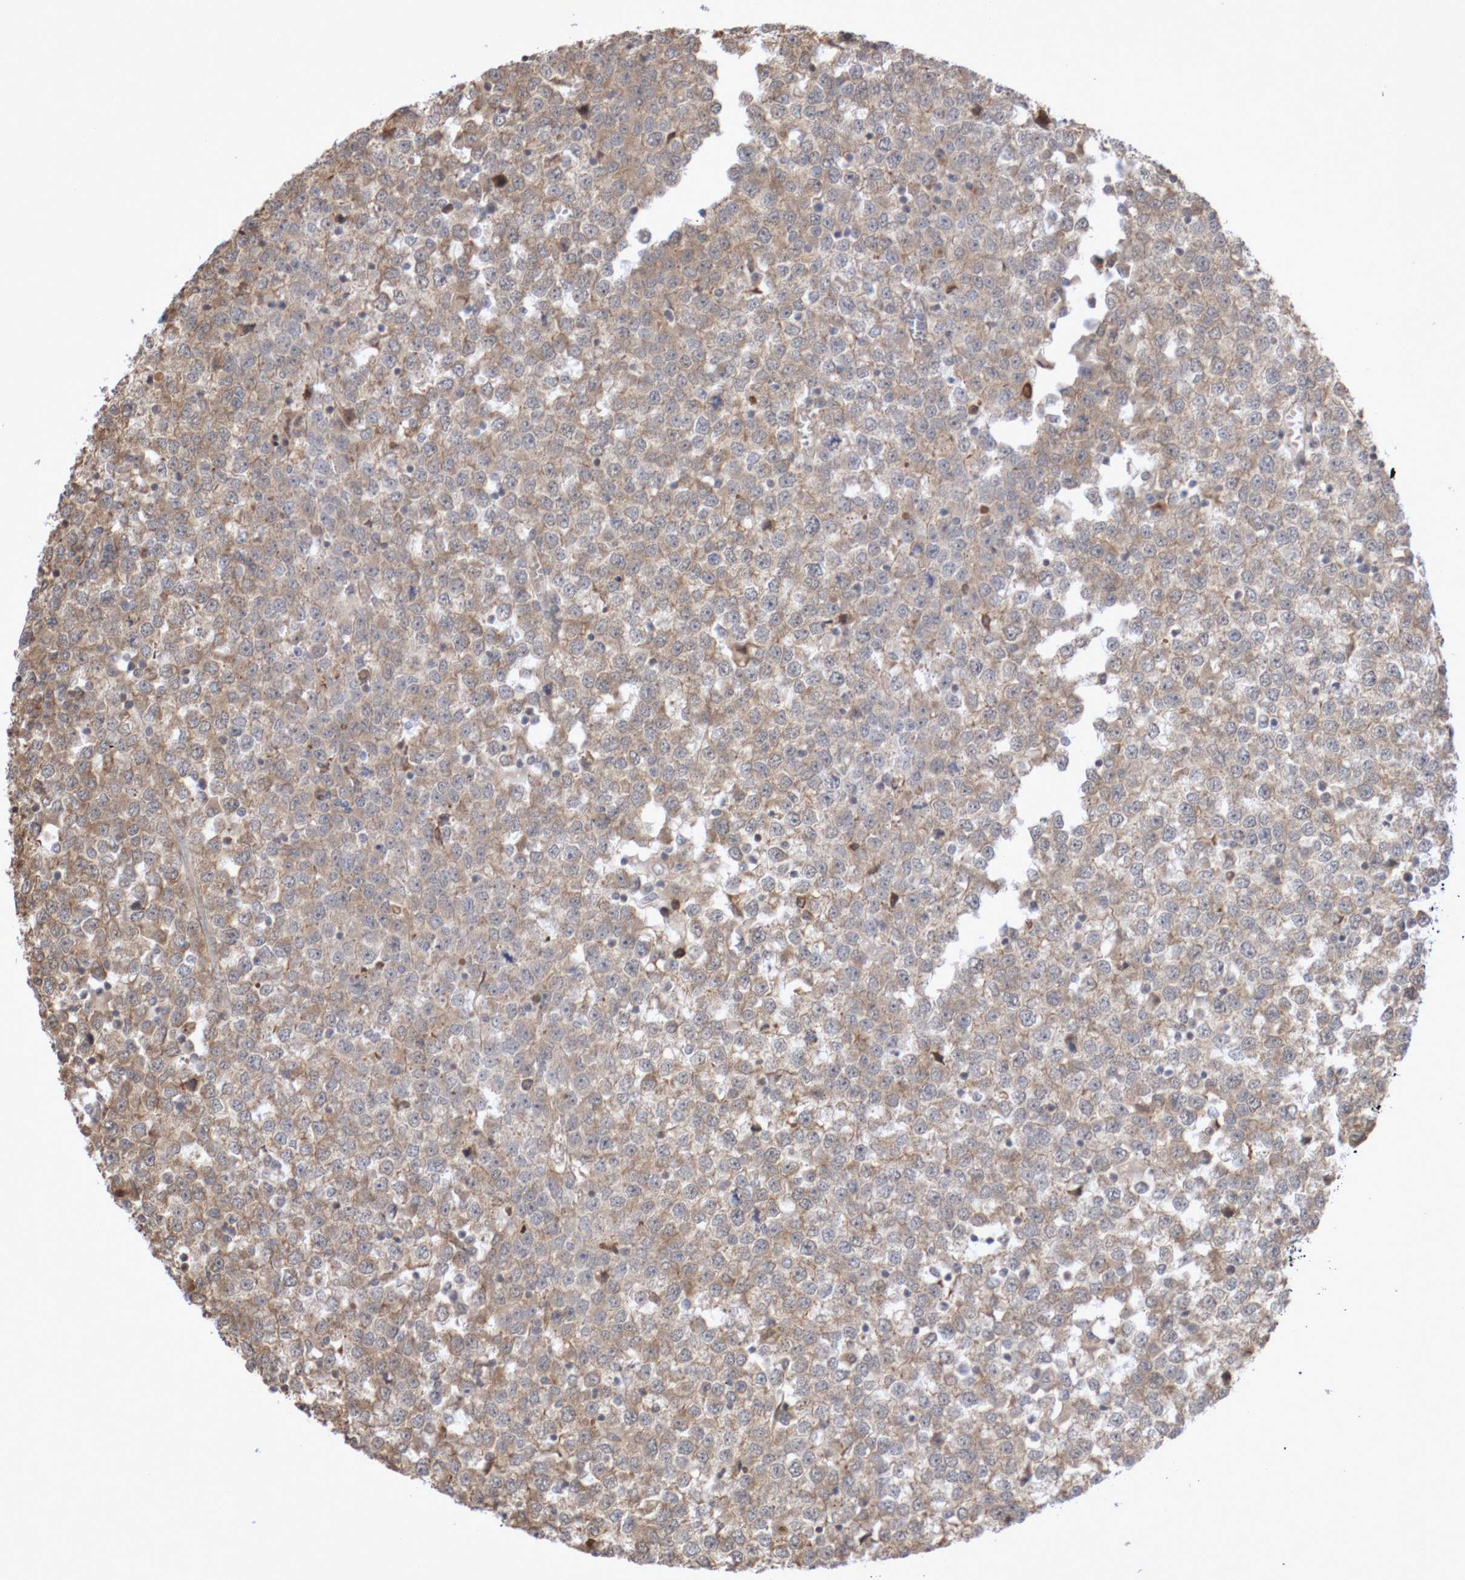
{"staining": {"intensity": "weak", "quantity": "25%-75%", "location": "cytoplasmic/membranous"}, "tissue": "testis cancer", "cell_type": "Tumor cells", "image_type": "cancer", "snomed": [{"axis": "morphology", "description": "Seminoma, NOS"}, {"axis": "topography", "description": "Testis"}], "caption": "Immunohistochemical staining of seminoma (testis) displays low levels of weak cytoplasmic/membranous expression in about 25%-75% of tumor cells.", "gene": "DPH7", "patient": {"sex": "male", "age": 65}}